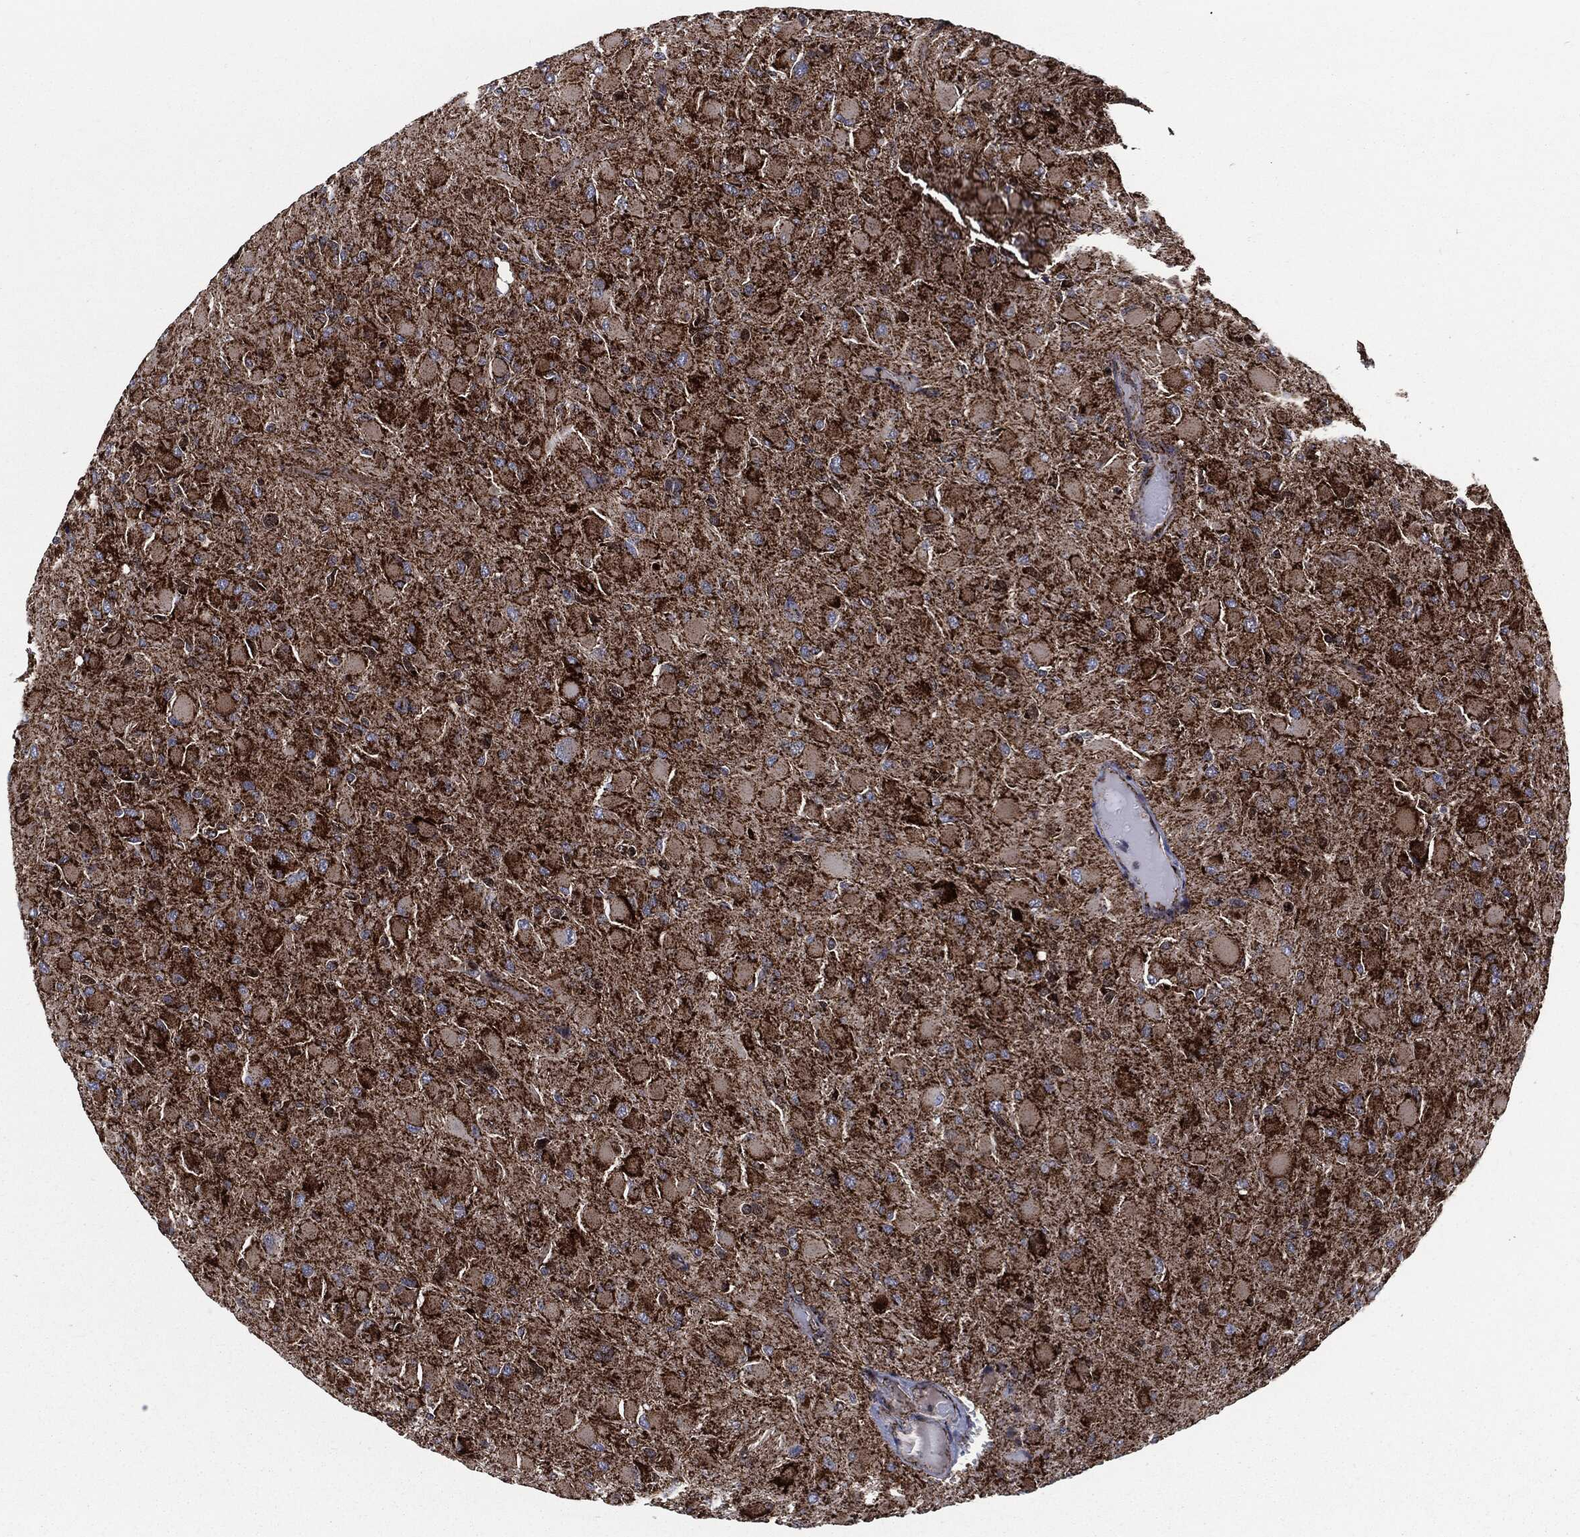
{"staining": {"intensity": "strong", "quantity": "25%-75%", "location": "cytoplasmic/membranous"}, "tissue": "glioma", "cell_type": "Tumor cells", "image_type": "cancer", "snomed": [{"axis": "morphology", "description": "Glioma, malignant, High grade"}, {"axis": "topography", "description": "Cerebral cortex"}], "caption": "Tumor cells display high levels of strong cytoplasmic/membranous positivity in approximately 25%-75% of cells in human glioma. The protein is stained brown, and the nuclei are stained in blue (DAB IHC with brightfield microscopy, high magnification).", "gene": "FH", "patient": {"sex": "female", "age": 36}}